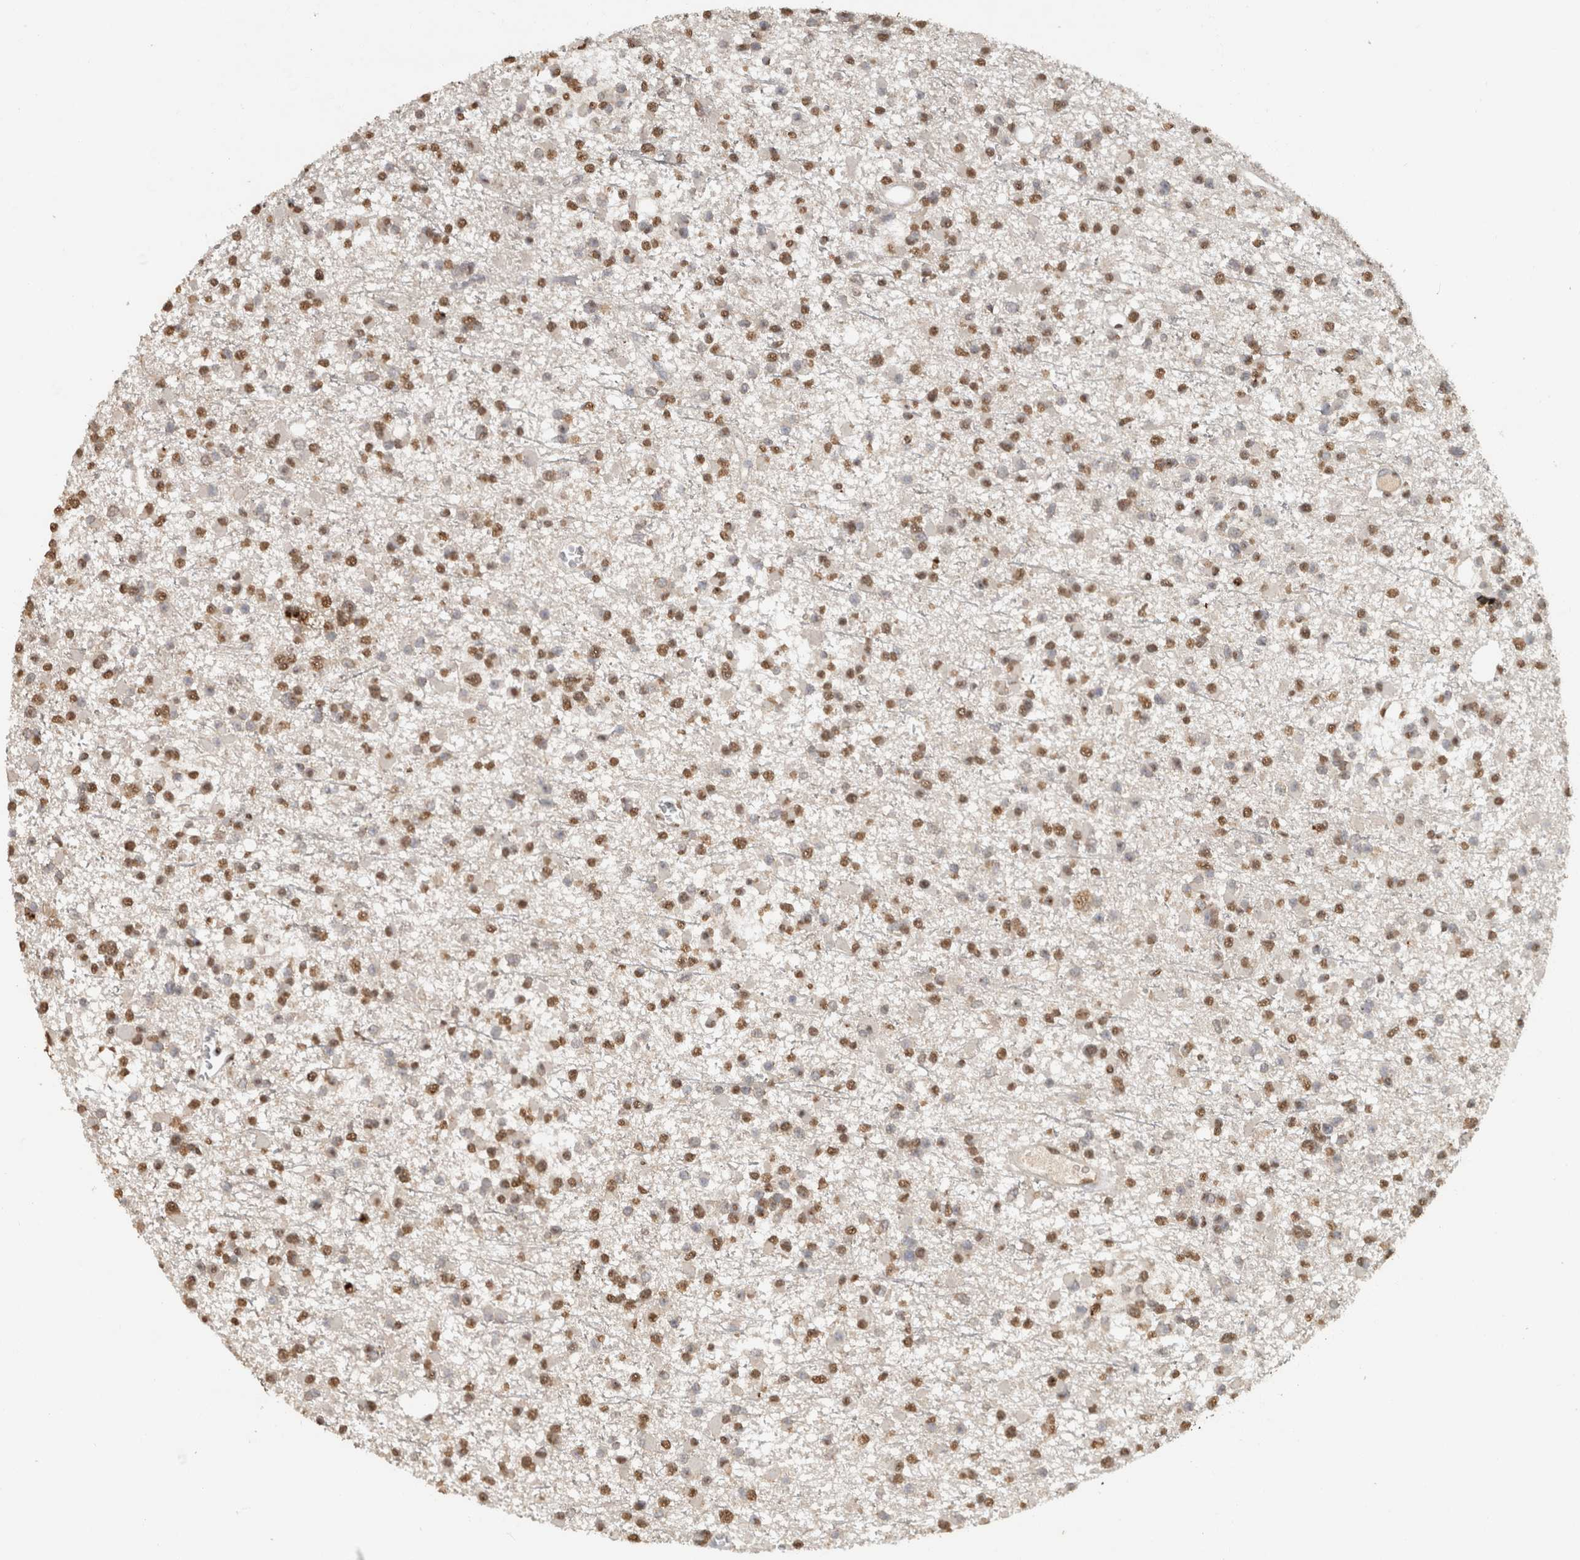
{"staining": {"intensity": "moderate", "quantity": ">75%", "location": "nuclear"}, "tissue": "glioma", "cell_type": "Tumor cells", "image_type": "cancer", "snomed": [{"axis": "morphology", "description": "Glioma, malignant, Low grade"}, {"axis": "topography", "description": "Brain"}], "caption": "Glioma tissue shows moderate nuclear positivity in approximately >75% of tumor cells", "gene": "HAND2", "patient": {"sex": "female", "age": 22}}